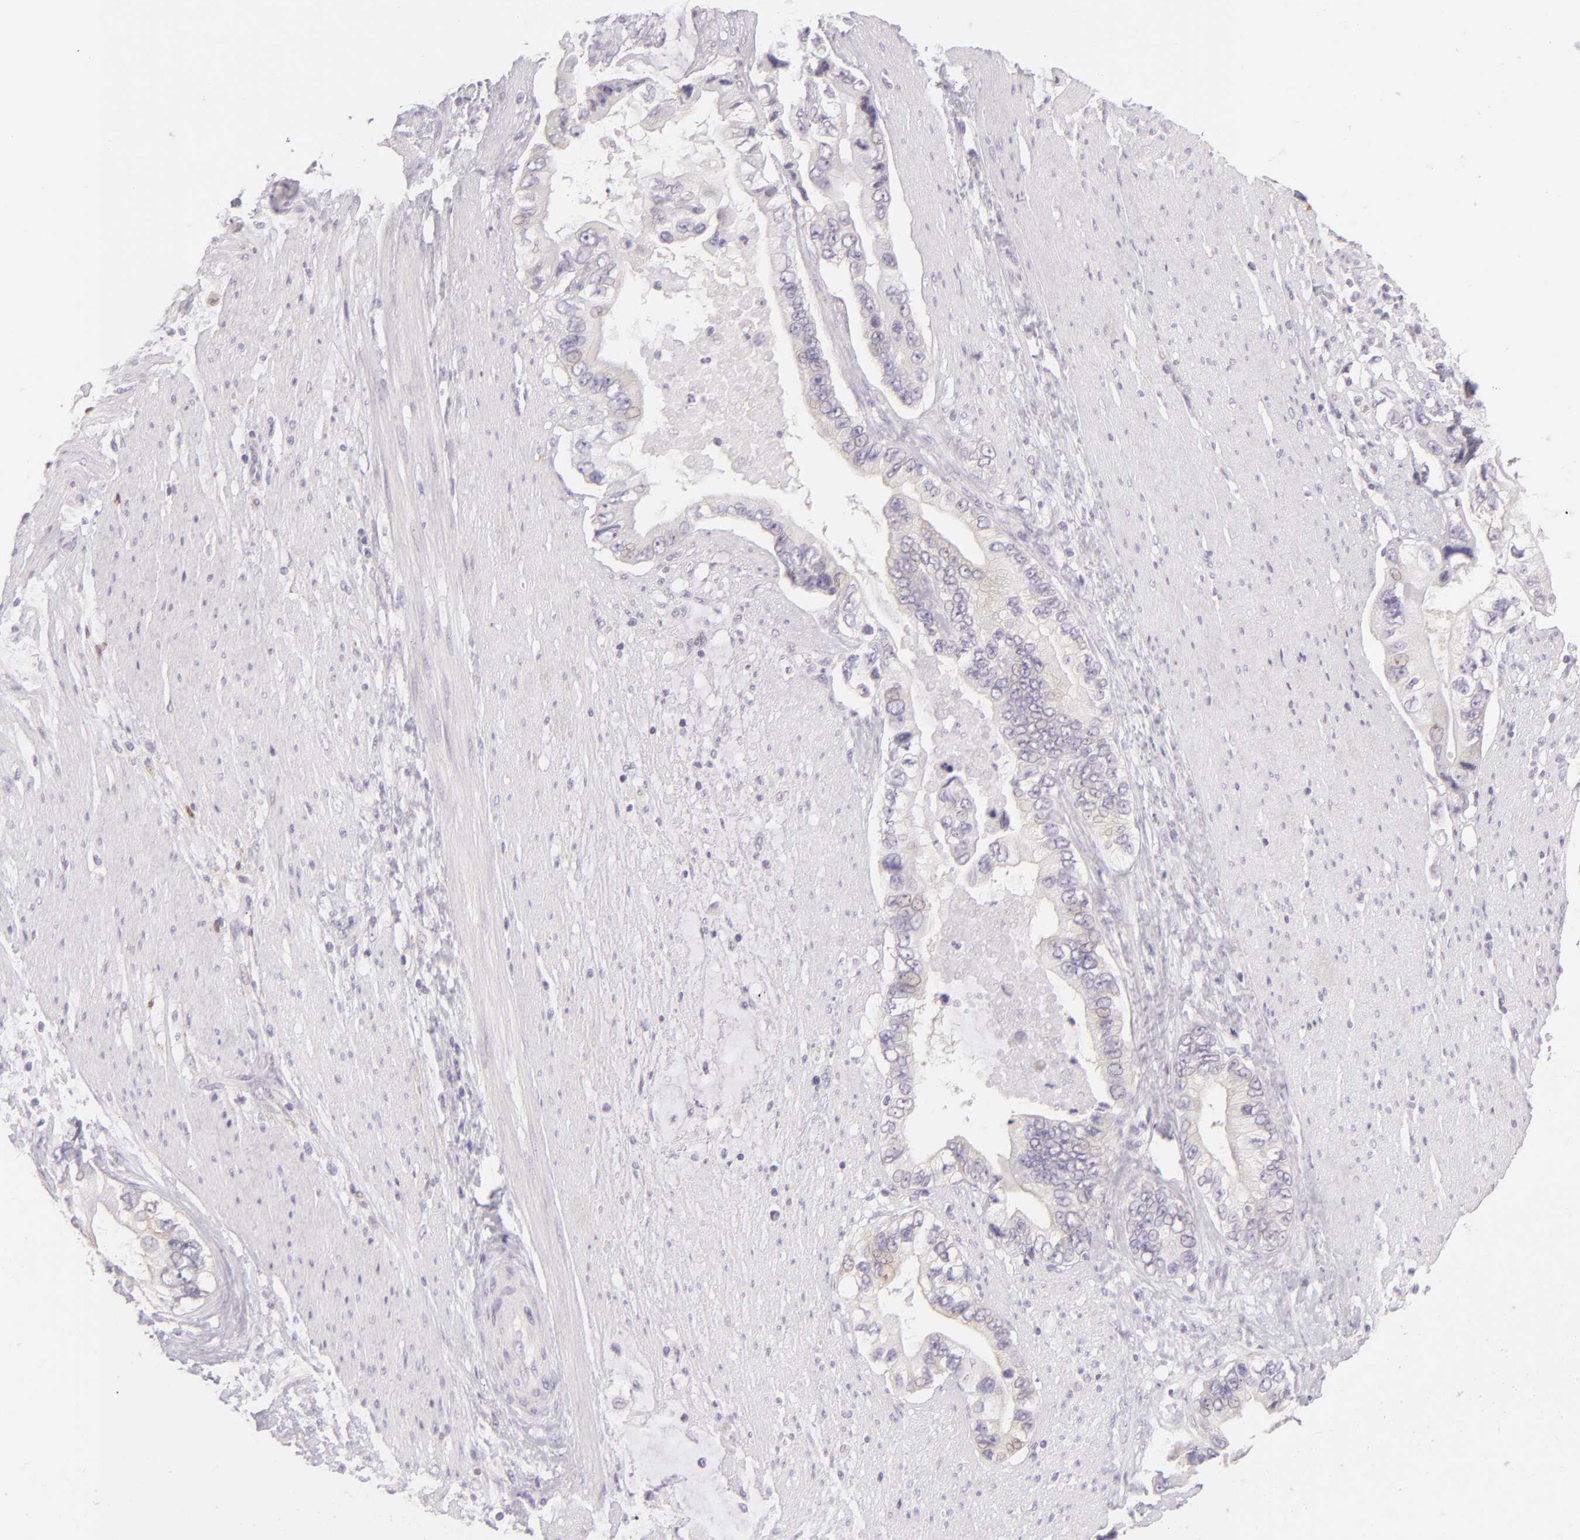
{"staining": {"intensity": "negative", "quantity": "none", "location": "none"}, "tissue": "pancreatic cancer", "cell_type": "Tumor cells", "image_type": "cancer", "snomed": [{"axis": "morphology", "description": "Adenocarcinoma, NOS"}, {"axis": "topography", "description": "Pancreas"}, {"axis": "topography", "description": "Stomach, upper"}], "caption": "The immunohistochemistry image has no significant staining in tumor cells of pancreatic cancer tissue.", "gene": "ZC3H7B", "patient": {"sex": "male", "age": 77}}